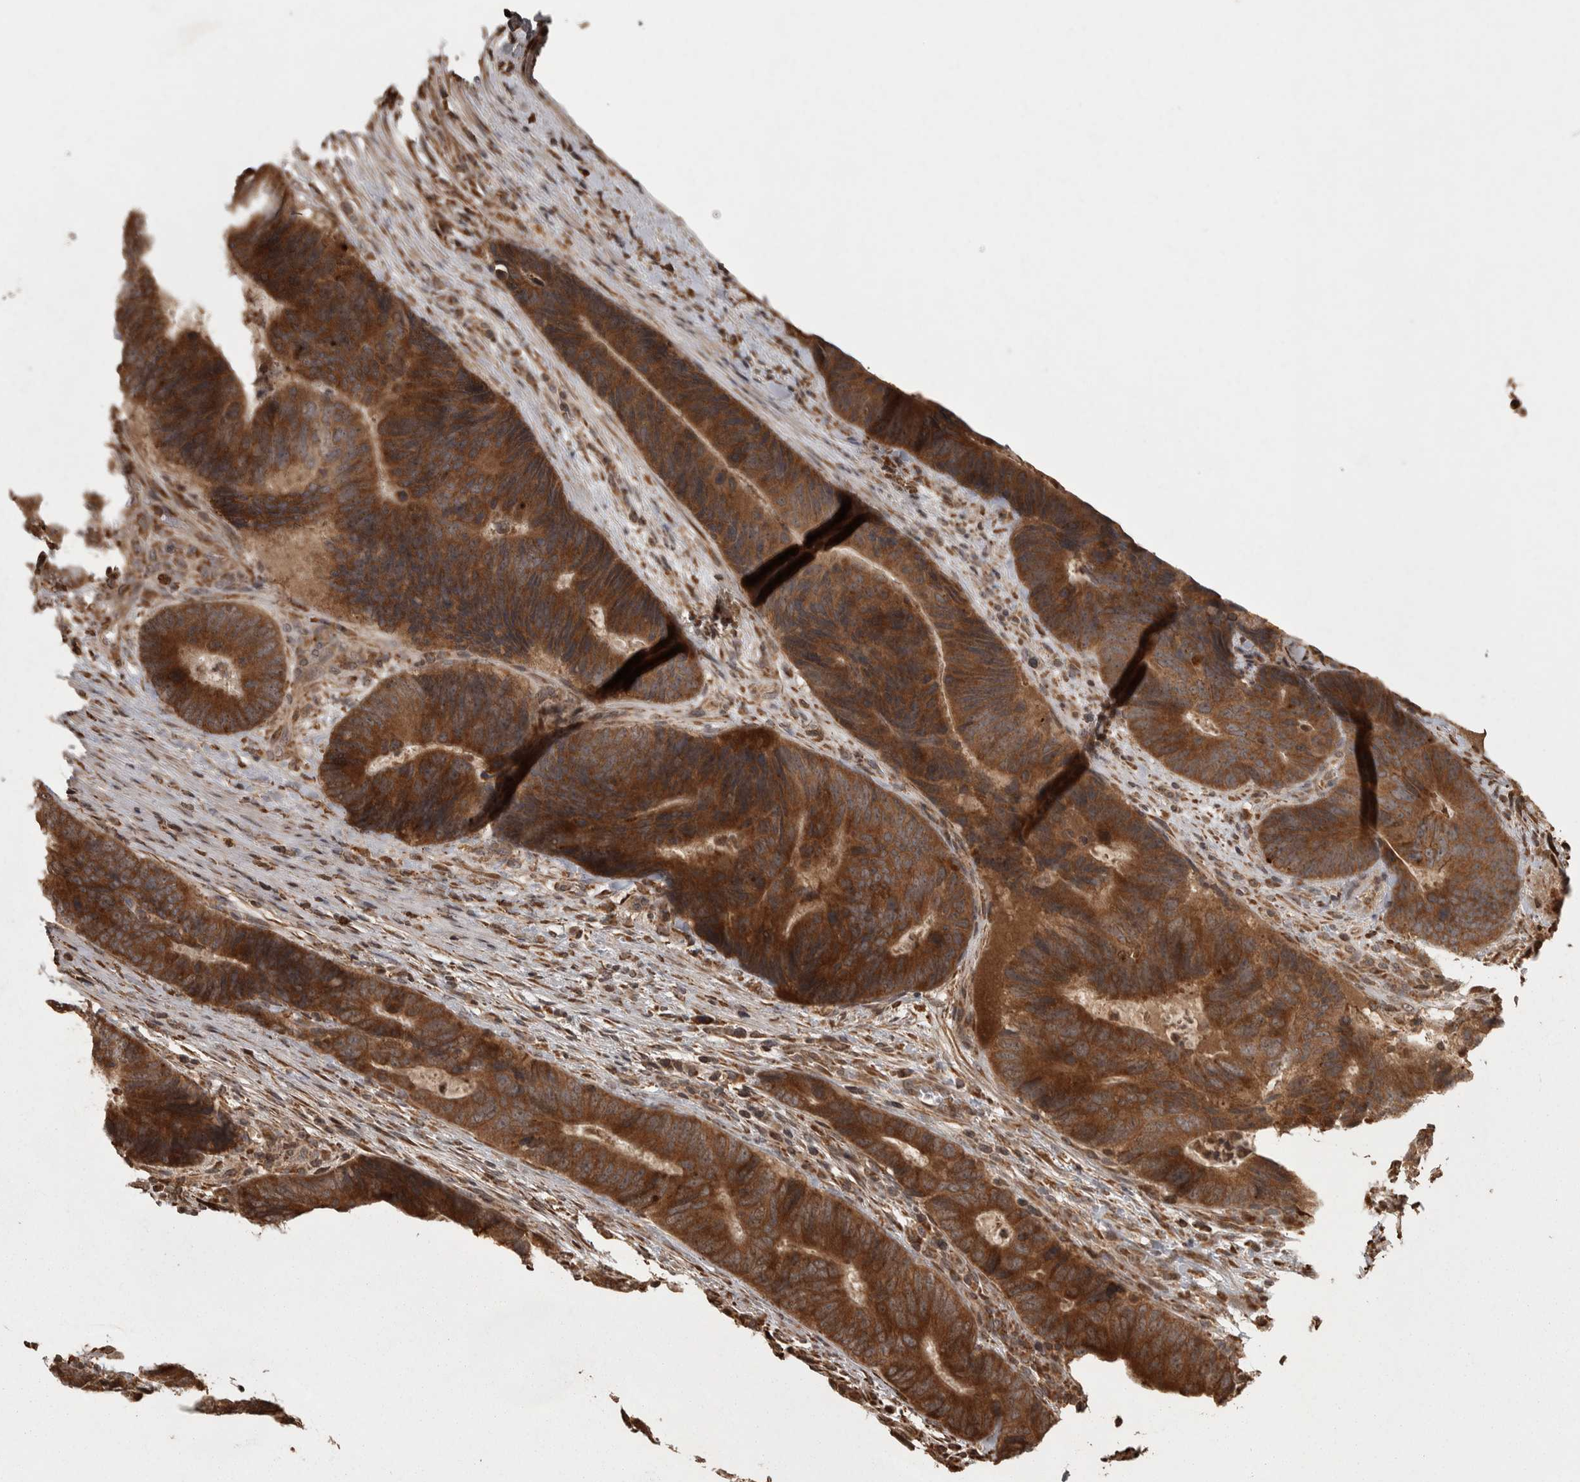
{"staining": {"intensity": "strong", "quantity": ">75%", "location": "cytoplasmic/membranous"}, "tissue": "colorectal cancer", "cell_type": "Tumor cells", "image_type": "cancer", "snomed": [{"axis": "morphology", "description": "Adenocarcinoma, NOS"}, {"axis": "topography", "description": "Colon"}], "caption": "Protein staining of adenocarcinoma (colorectal) tissue reveals strong cytoplasmic/membranous positivity in about >75% of tumor cells.", "gene": "AGBL3", "patient": {"sex": "male", "age": 56}}